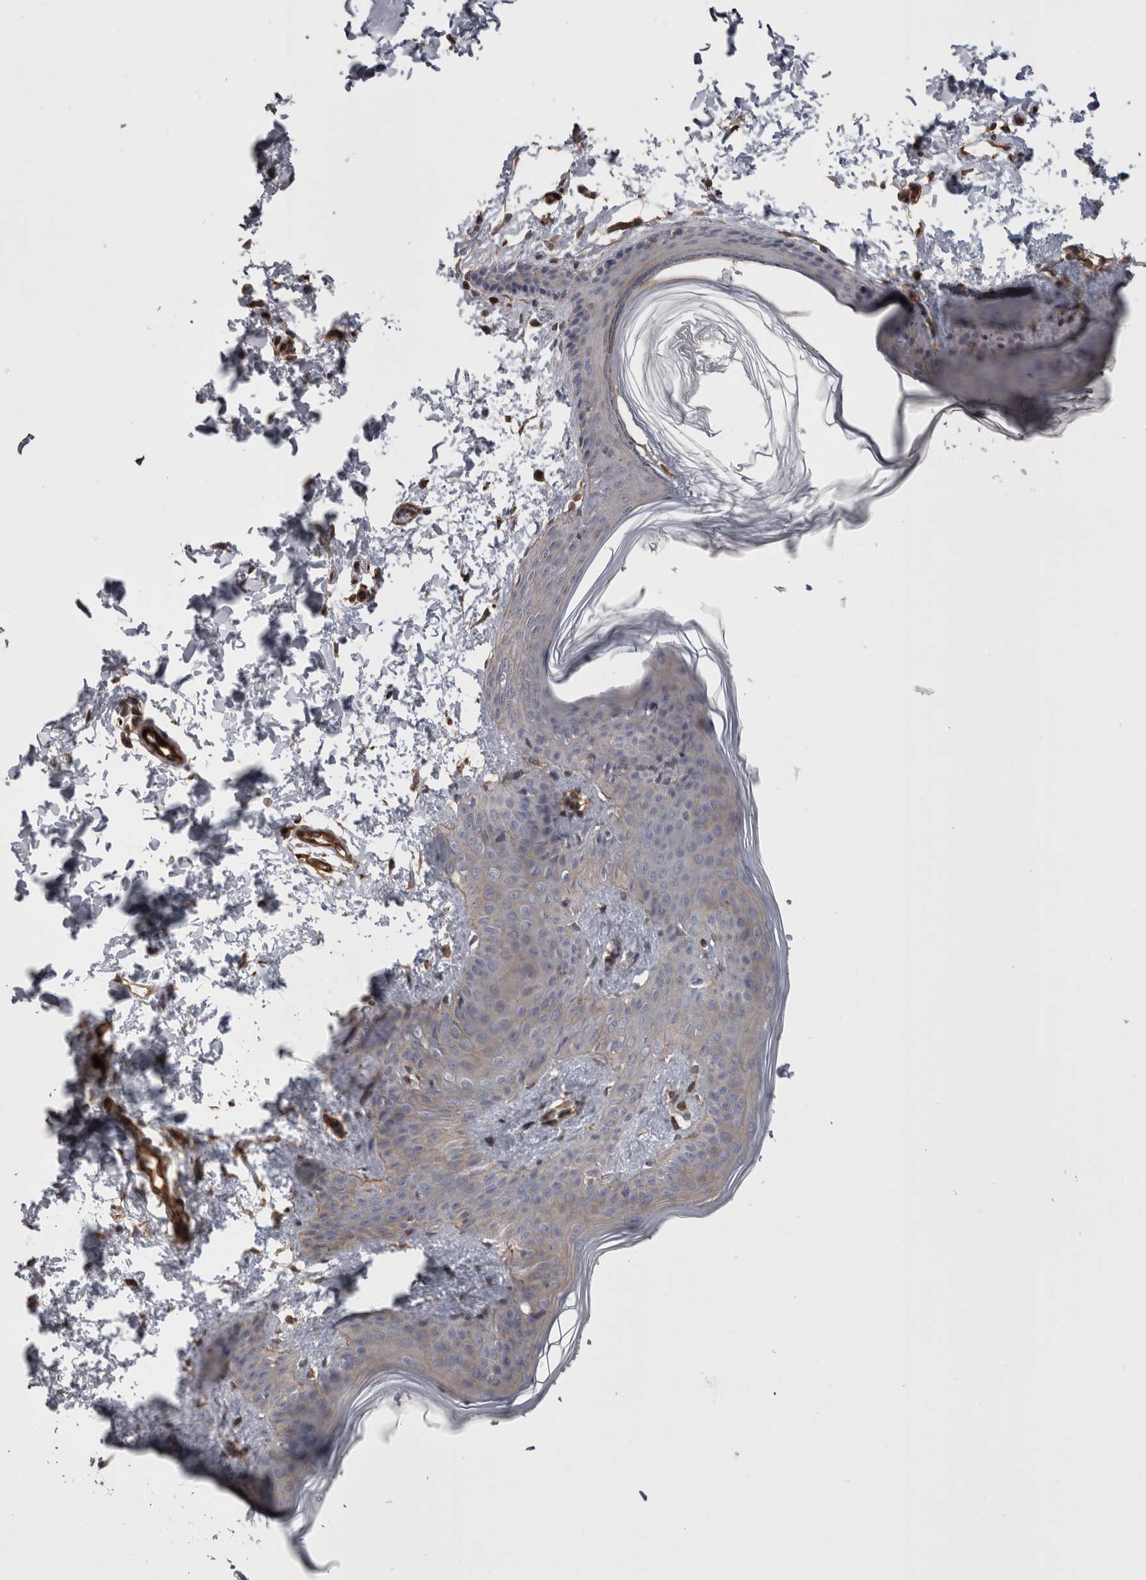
{"staining": {"intensity": "negative", "quantity": "none", "location": "none"}, "tissue": "skin", "cell_type": "Fibroblasts", "image_type": "normal", "snomed": [{"axis": "morphology", "description": "Normal tissue, NOS"}, {"axis": "topography", "description": "Skin"}], "caption": "IHC of unremarkable human skin shows no positivity in fibroblasts. (Stains: DAB immunohistochemistry (IHC) with hematoxylin counter stain, Microscopy: brightfield microscopy at high magnification).", "gene": "RMDN1", "patient": {"sex": "female", "age": 17}}